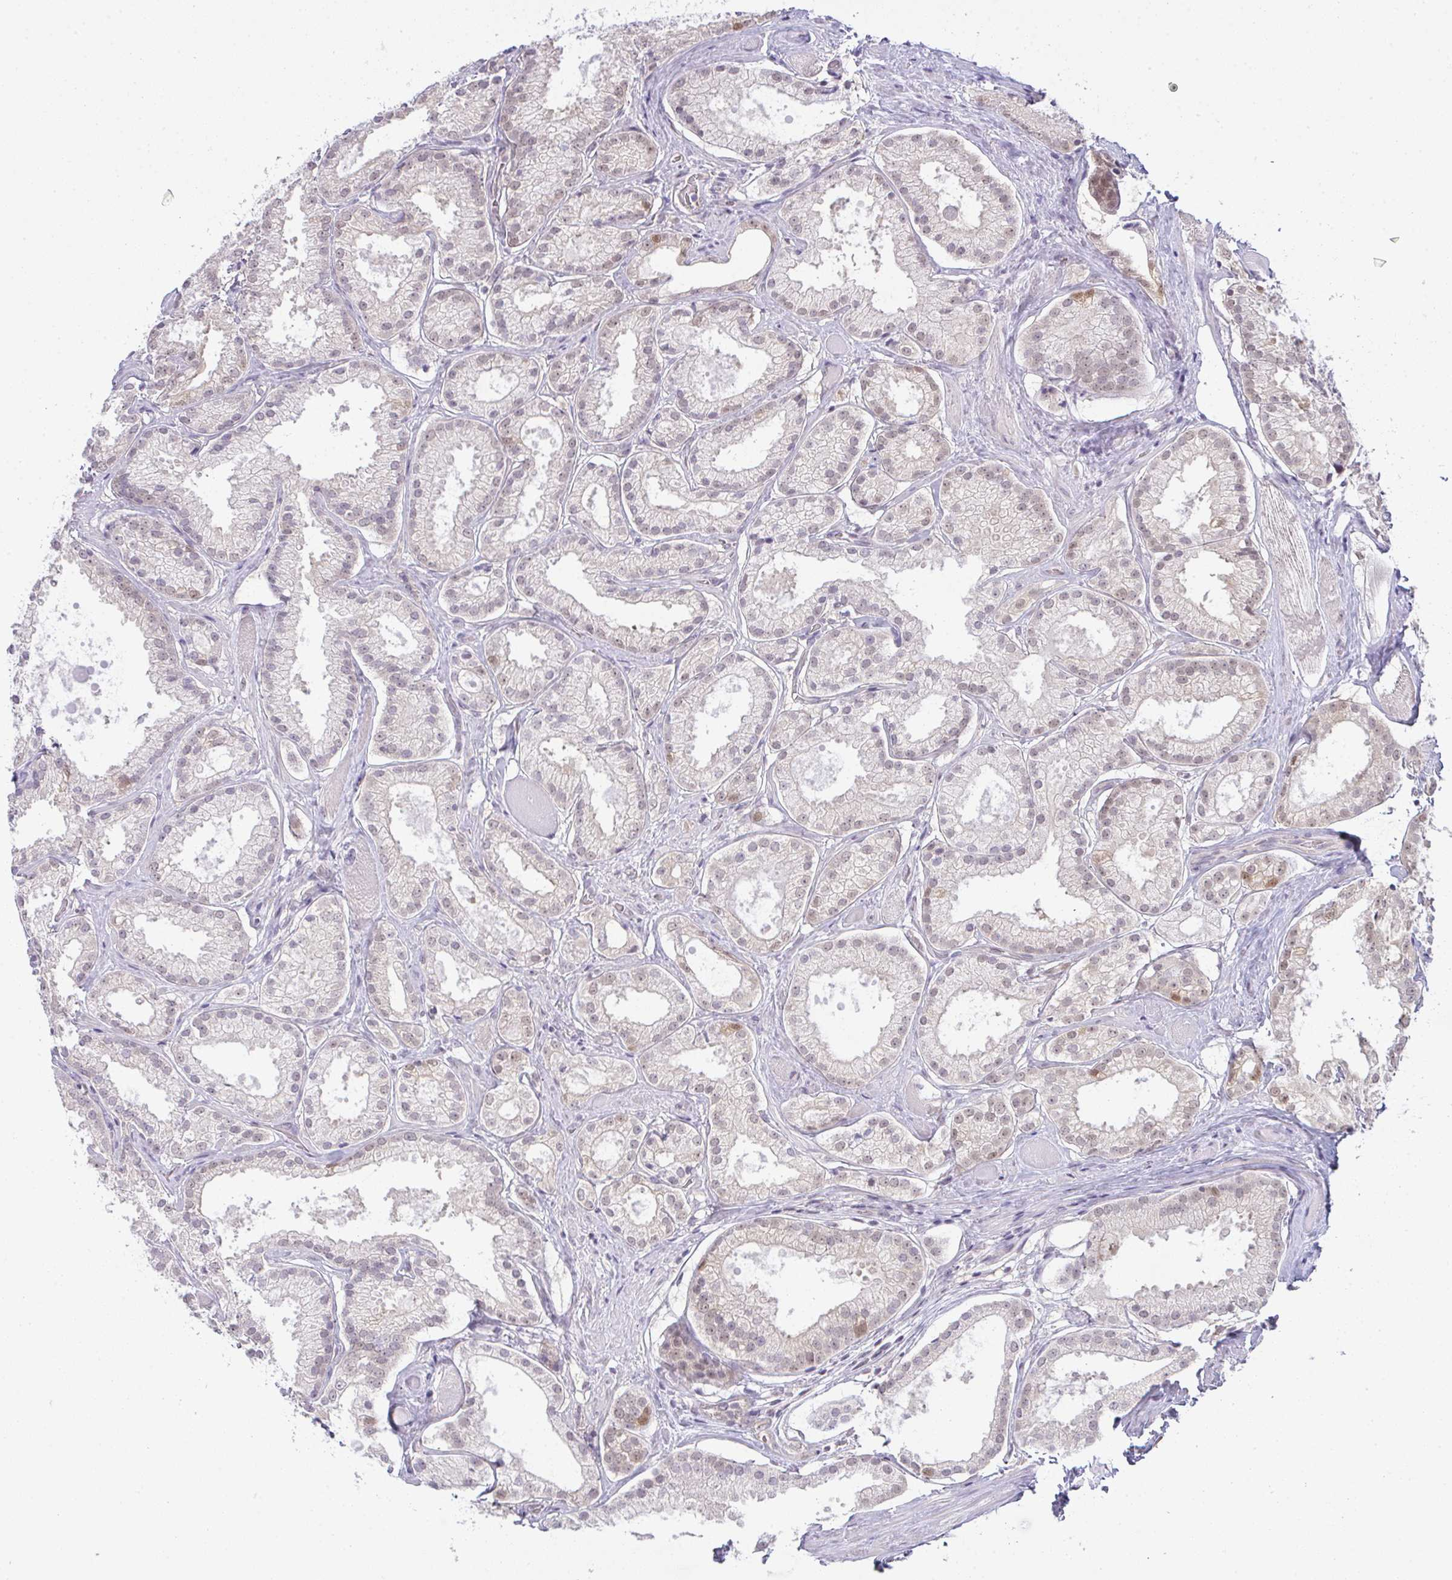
{"staining": {"intensity": "weak", "quantity": "<25%", "location": "nuclear"}, "tissue": "prostate cancer", "cell_type": "Tumor cells", "image_type": "cancer", "snomed": [{"axis": "morphology", "description": "Adenocarcinoma, High grade"}, {"axis": "topography", "description": "Prostate"}], "caption": "Immunohistochemistry of prostate cancer displays no expression in tumor cells. The staining is performed using DAB (3,3'-diaminobenzidine) brown chromogen with nuclei counter-stained in using hematoxylin.", "gene": "CSE1L", "patient": {"sex": "male", "age": 68}}